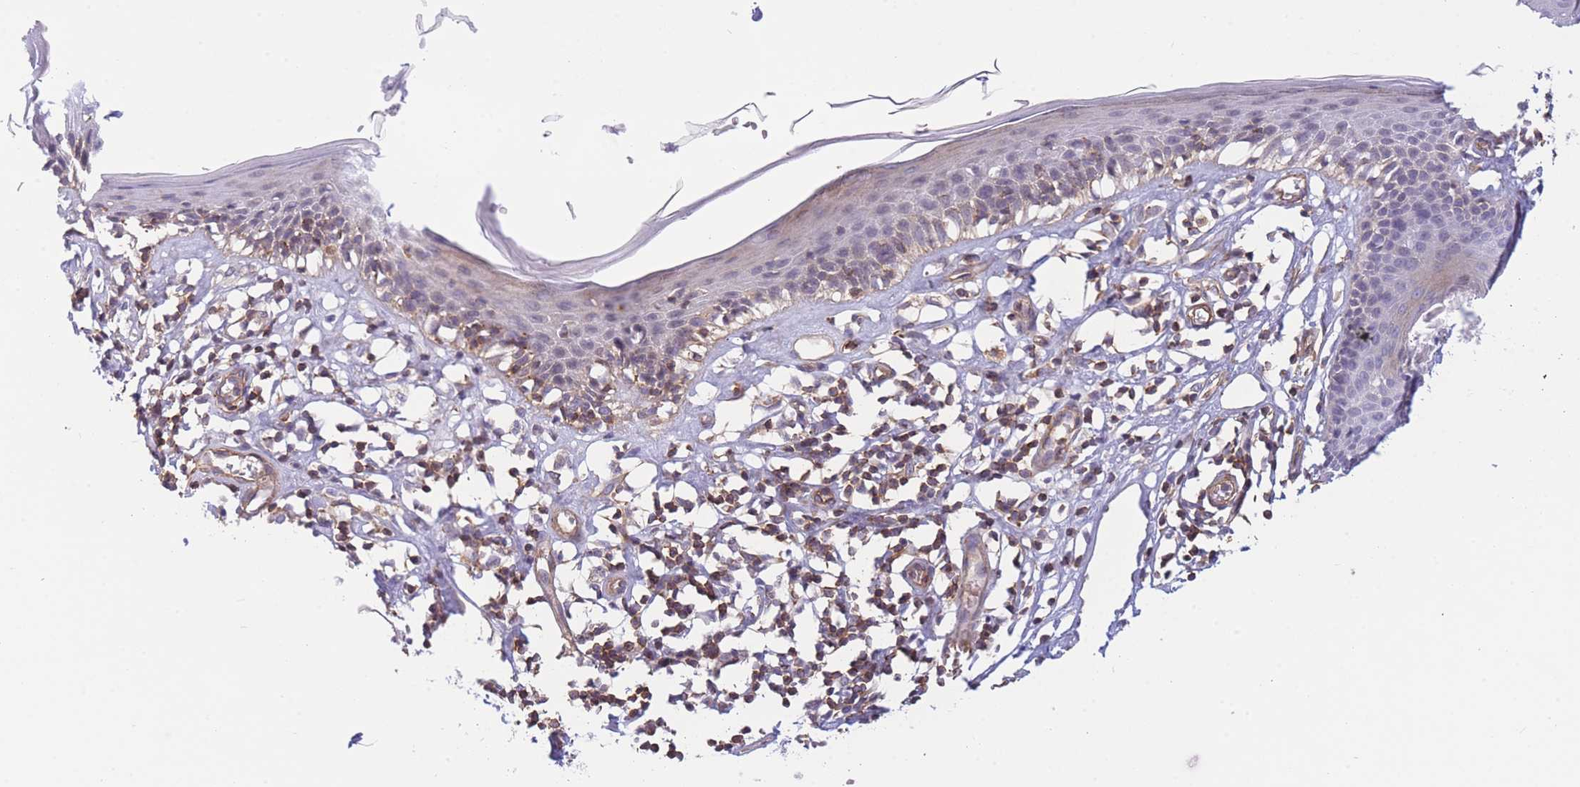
{"staining": {"intensity": "weak", "quantity": "<25%", "location": "cytoplasmic/membranous"}, "tissue": "skin", "cell_type": "Epidermal cells", "image_type": "normal", "snomed": [{"axis": "morphology", "description": "Normal tissue, NOS"}, {"axis": "topography", "description": "Adipose tissue"}, {"axis": "topography", "description": "Vascular tissue"}, {"axis": "topography", "description": "Vulva"}, {"axis": "topography", "description": "Peripheral nerve tissue"}], "caption": "IHC image of benign skin: skin stained with DAB (3,3'-diaminobenzidine) displays no significant protein positivity in epidermal cells.", "gene": "CDC25B", "patient": {"sex": "female", "age": 86}}